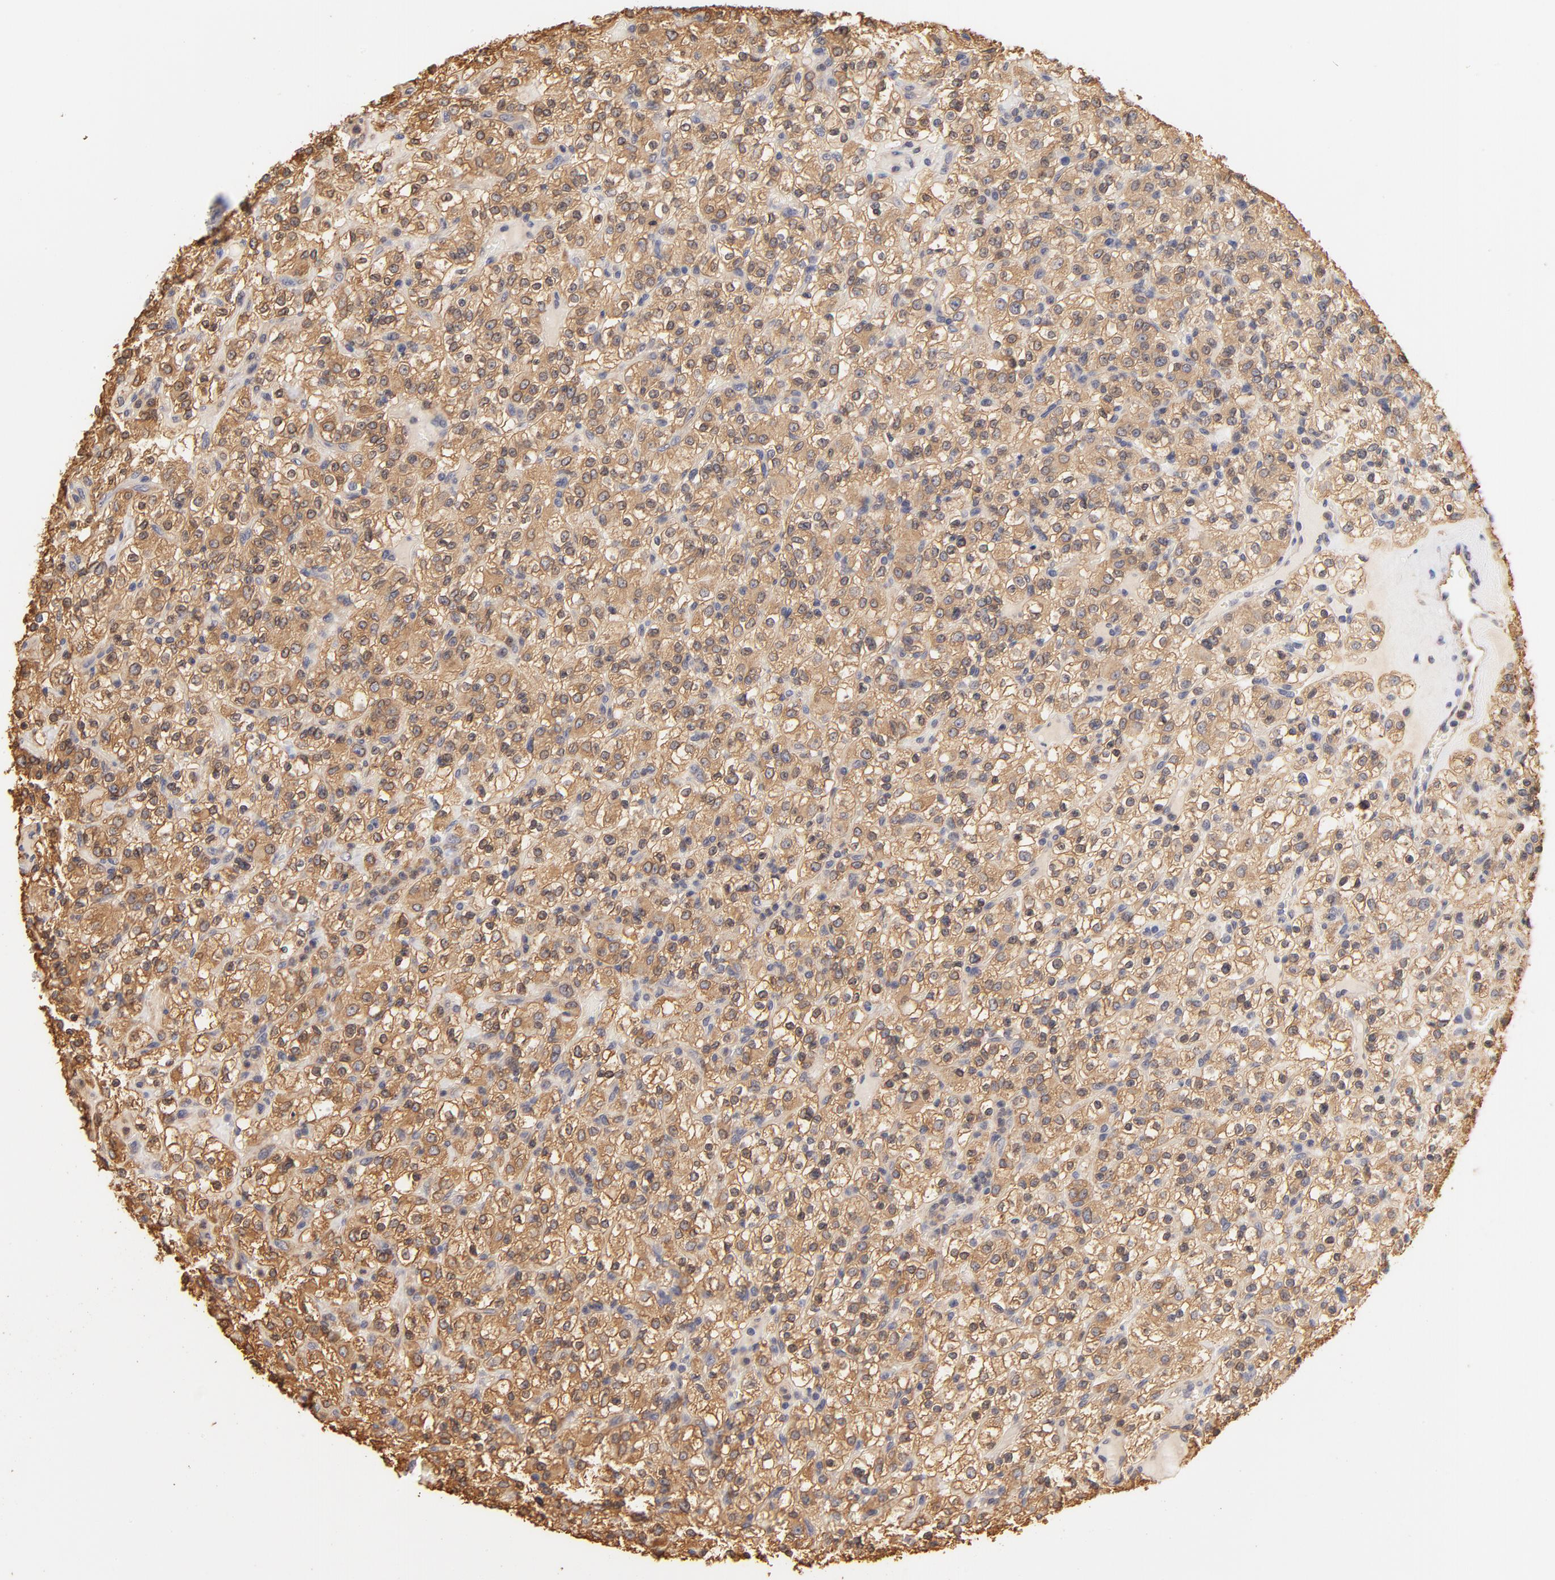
{"staining": {"intensity": "moderate", "quantity": ">75%", "location": "cytoplasmic/membranous"}, "tissue": "renal cancer", "cell_type": "Tumor cells", "image_type": "cancer", "snomed": [{"axis": "morphology", "description": "Normal tissue, NOS"}, {"axis": "morphology", "description": "Adenocarcinoma, NOS"}, {"axis": "topography", "description": "Kidney"}], "caption": "High-magnification brightfield microscopy of renal cancer stained with DAB (3,3'-diaminobenzidine) (brown) and counterstained with hematoxylin (blue). tumor cells exhibit moderate cytoplasmic/membranous expression is present in approximately>75% of cells. (IHC, brightfield microscopy, high magnification).", "gene": "FCMR", "patient": {"sex": "female", "age": 72}}